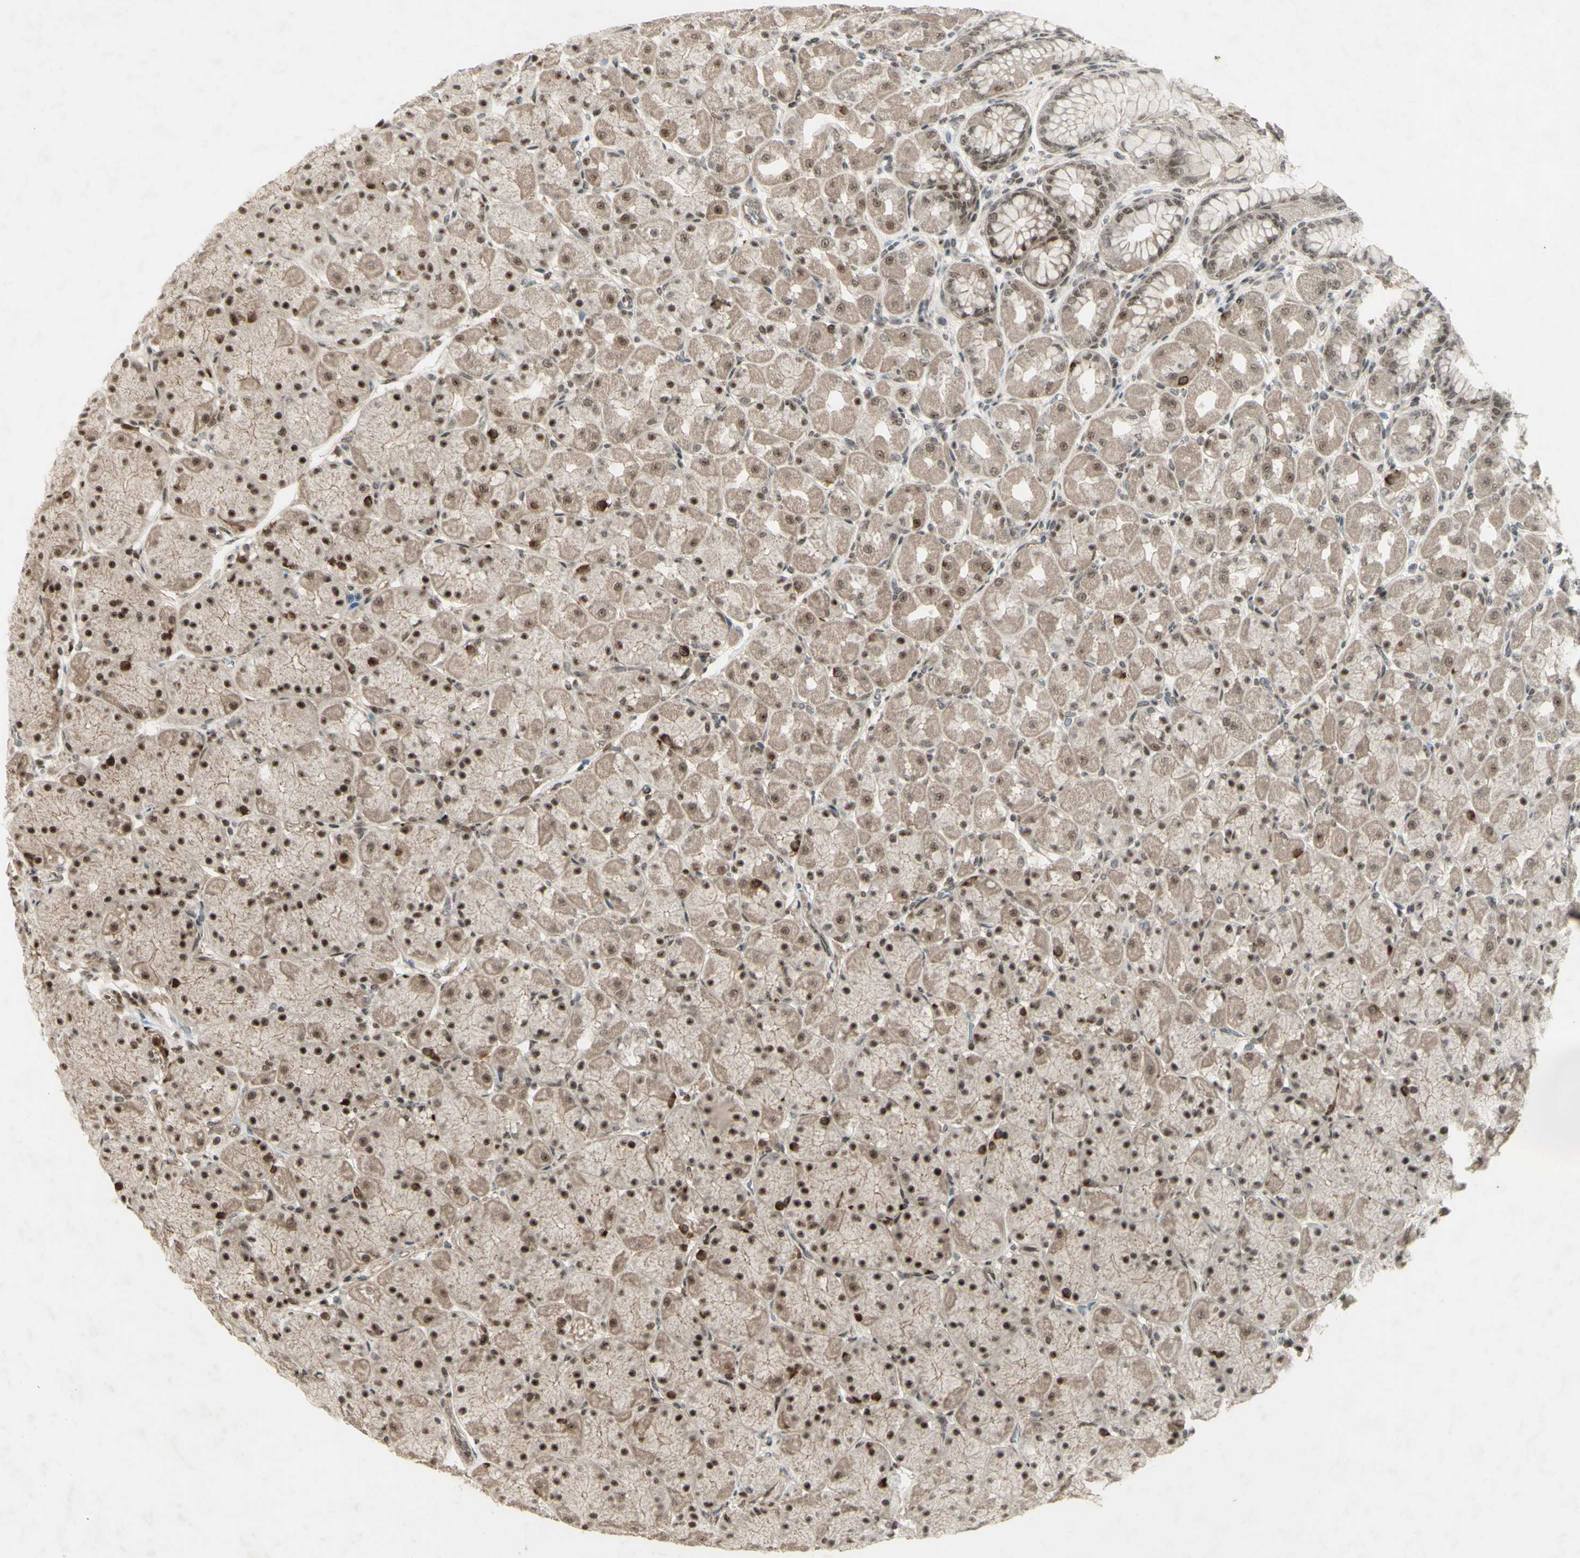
{"staining": {"intensity": "moderate", "quantity": ">75%", "location": "cytoplasmic/membranous,nuclear"}, "tissue": "stomach", "cell_type": "Glandular cells", "image_type": "normal", "snomed": [{"axis": "morphology", "description": "Normal tissue, NOS"}, {"axis": "topography", "description": "Stomach, upper"}], "caption": "The micrograph demonstrates a brown stain indicating the presence of a protein in the cytoplasmic/membranous,nuclear of glandular cells in stomach. The protein is shown in brown color, while the nuclei are stained blue.", "gene": "SNW1", "patient": {"sex": "female", "age": 56}}